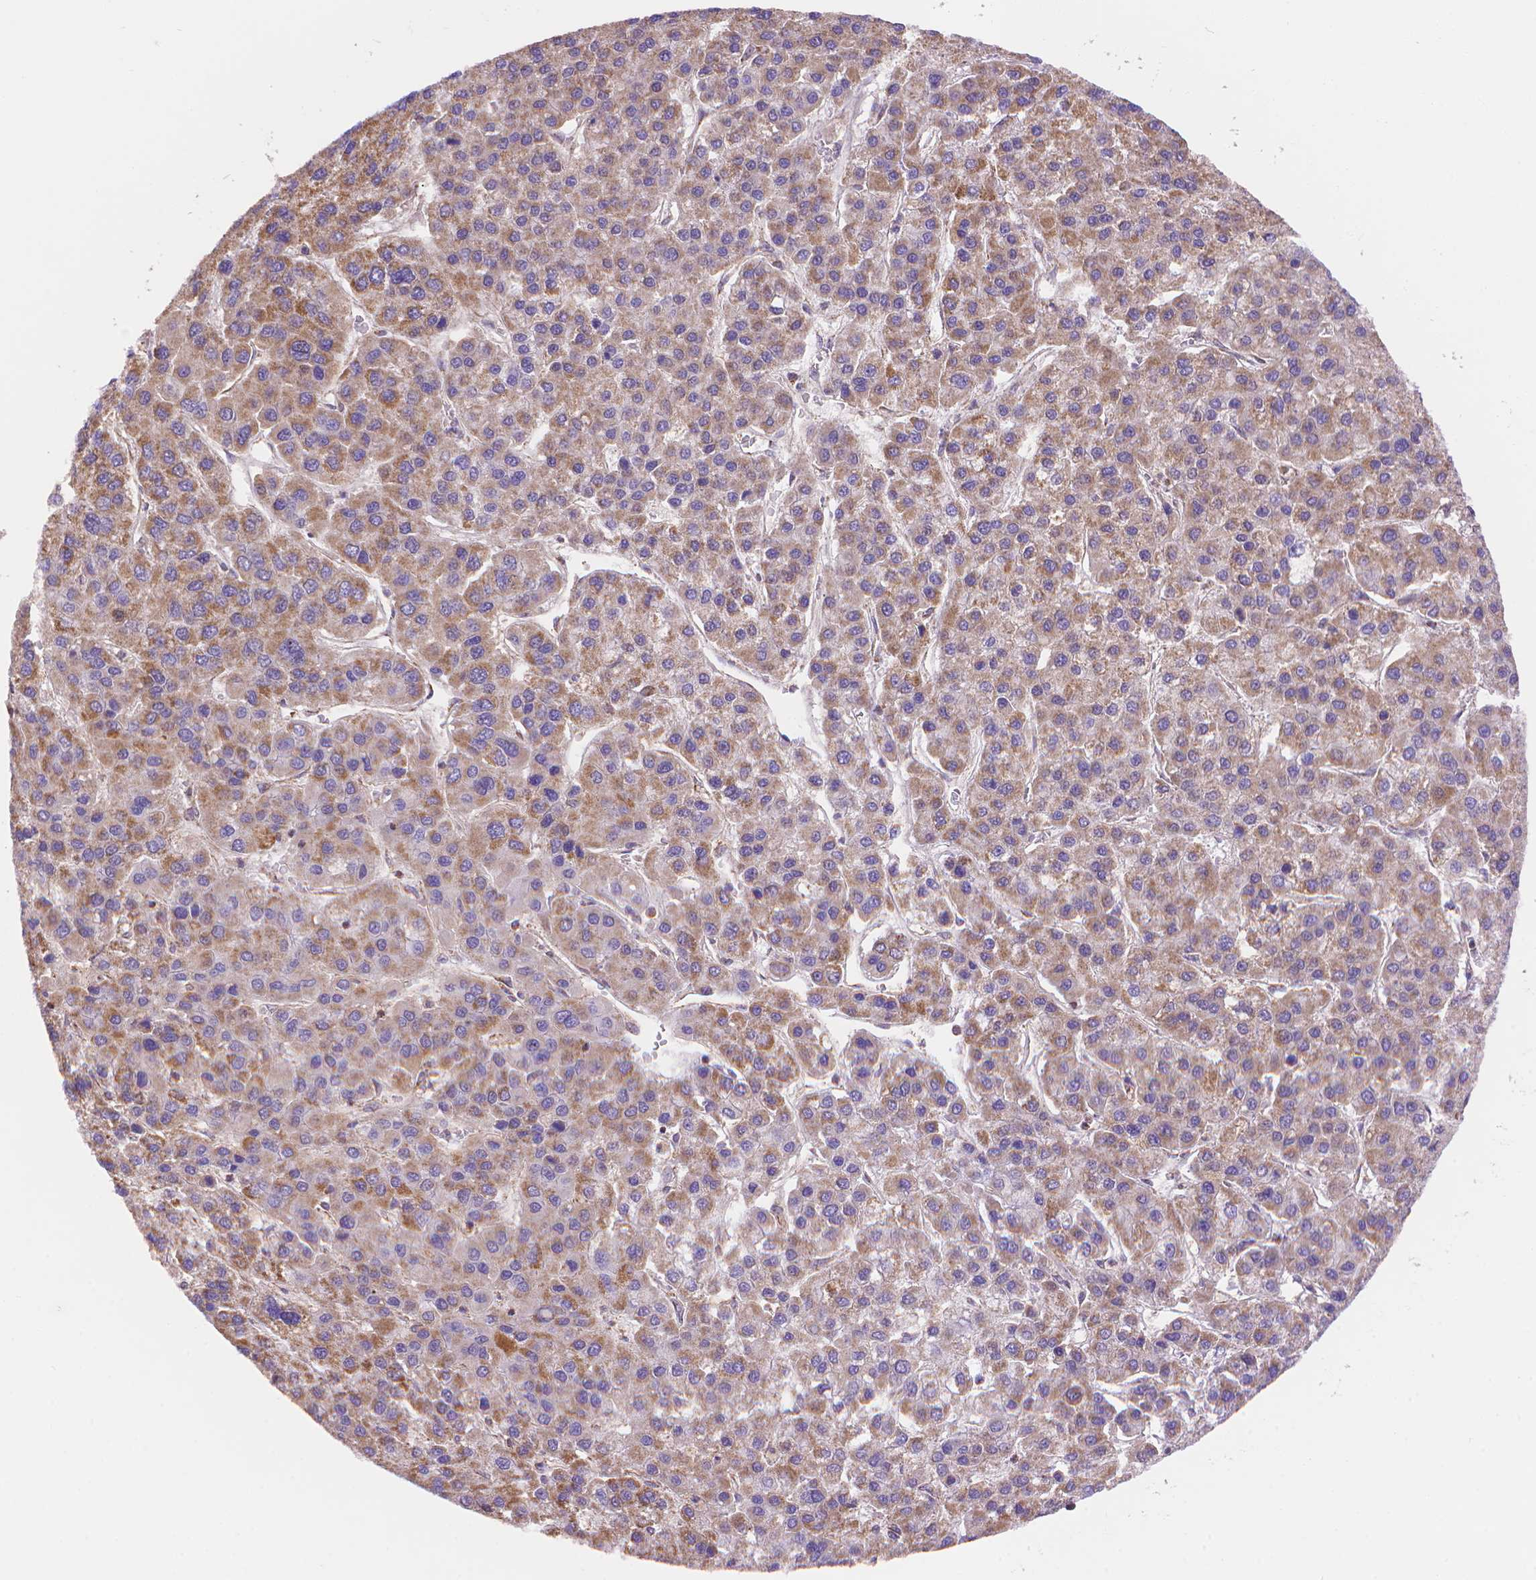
{"staining": {"intensity": "moderate", "quantity": ">75%", "location": "cytoplasmic/membranous"}, "tissue": "liver cancer", "cell_type": "Tumor cells", "image_type": "cancer", "snomed": [{"axis": "morphology", "description": "Carcinoma, Hepatocellular, NOS"}, {"axis": "topography", "description": "Liver"}], "caption": "Liver hepatocellular carcinoma stained for a protein displays moderate cytoplasmic/membranous positivity in tumor cells.", "gene": "CYYR1", "patient": {"sex": "female", "age": 41}}